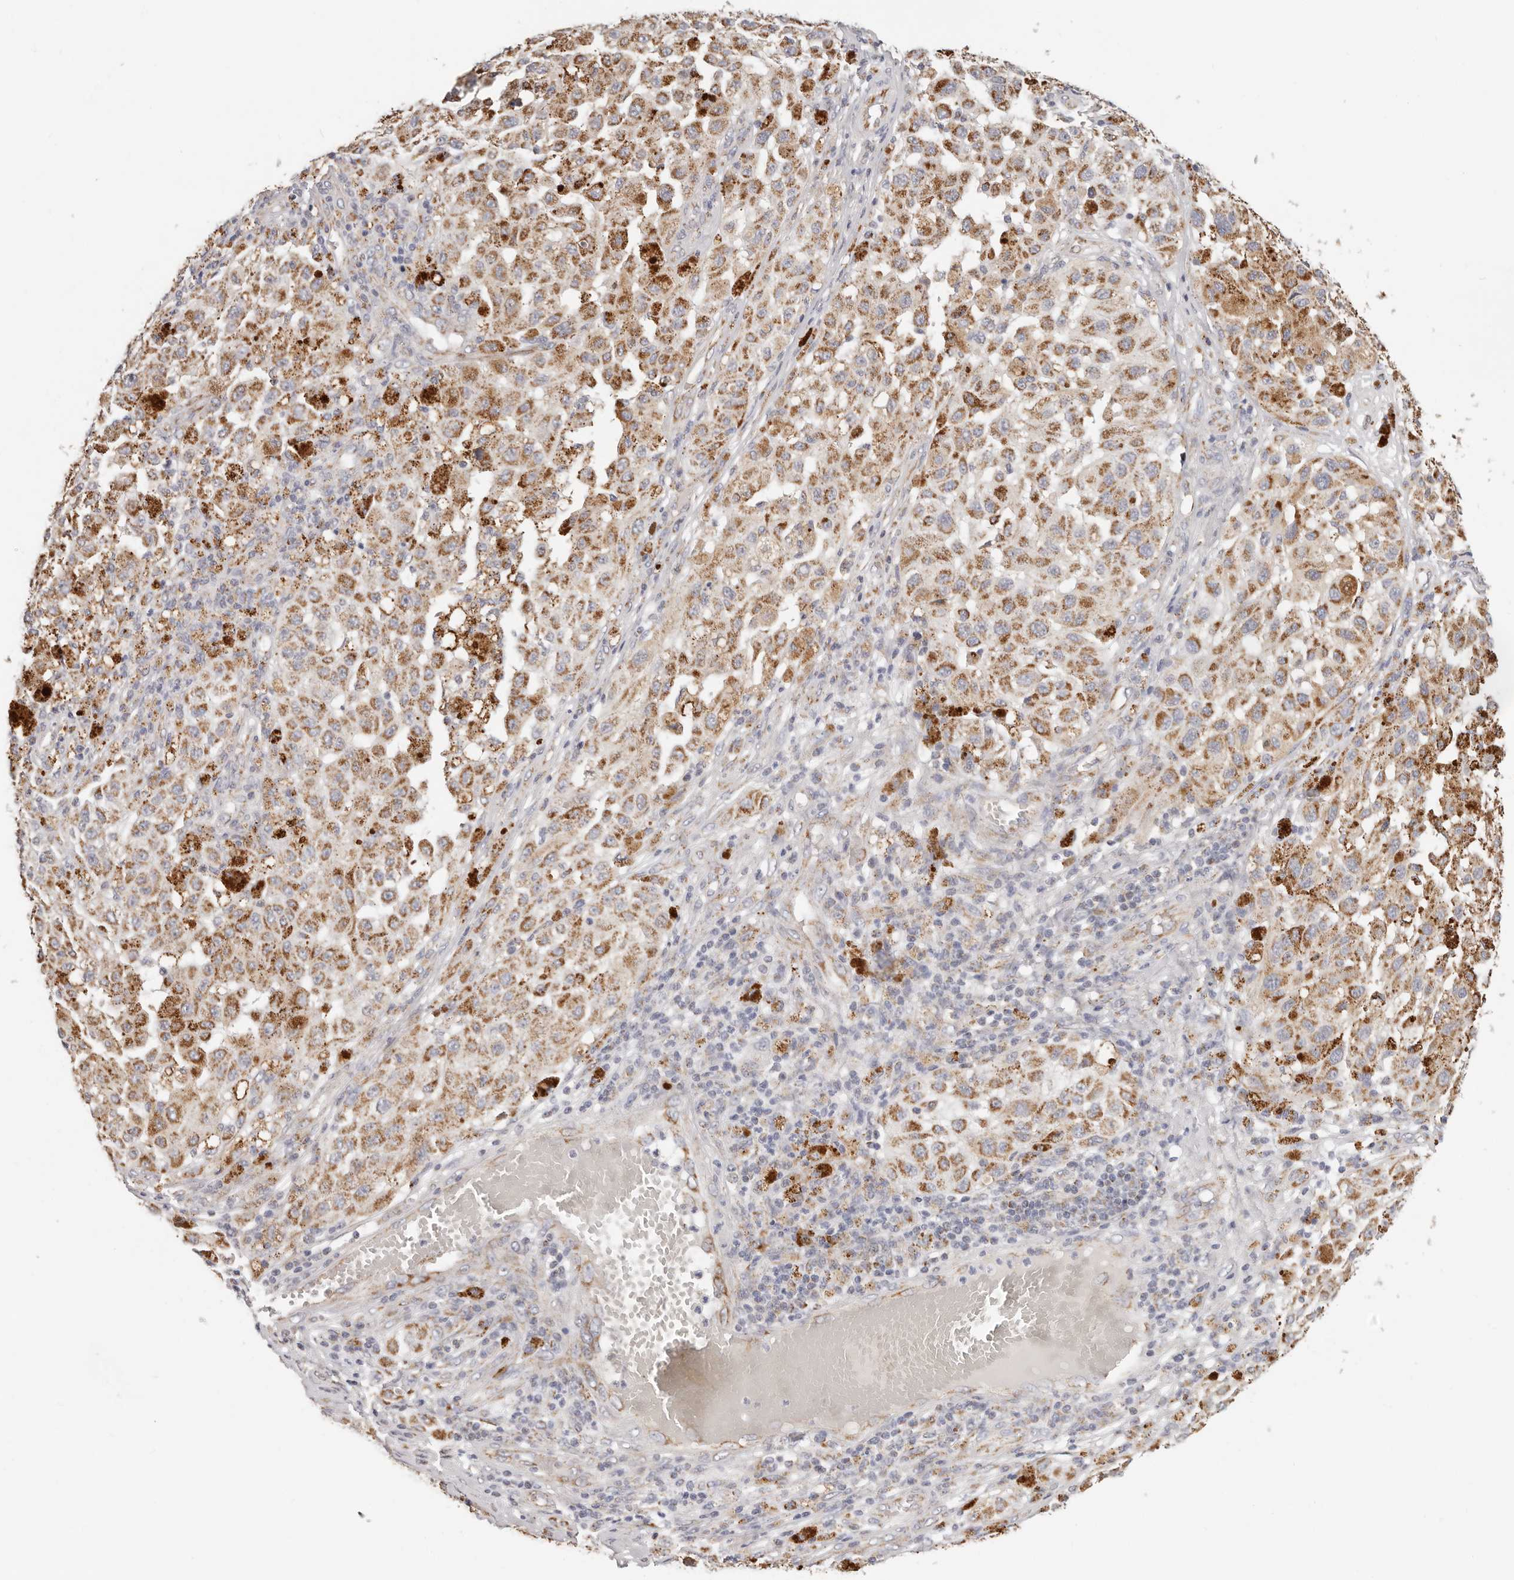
{"staining": {"intensity": "moderate", "quantity": ">75%", "location": "cytoplasmic/membranous"}, "tissue": "melanoma", "cell_type": "Tumor cells", "image_type": "cancer", "snomed": [{"axis": "morphology", "description": "Malignant melanoma, NOS"}, {"axis": "topography", "description": "Skin"}], "caption": "Immunohistochemistry (IHC) (DAB) staining of human malignant melanoma reveals moderate cytoplasmic/membranous protein staining in about >75% of tumor cells.", "gene": "AFDN", "patient": {"sex": "female", "age": 64}}